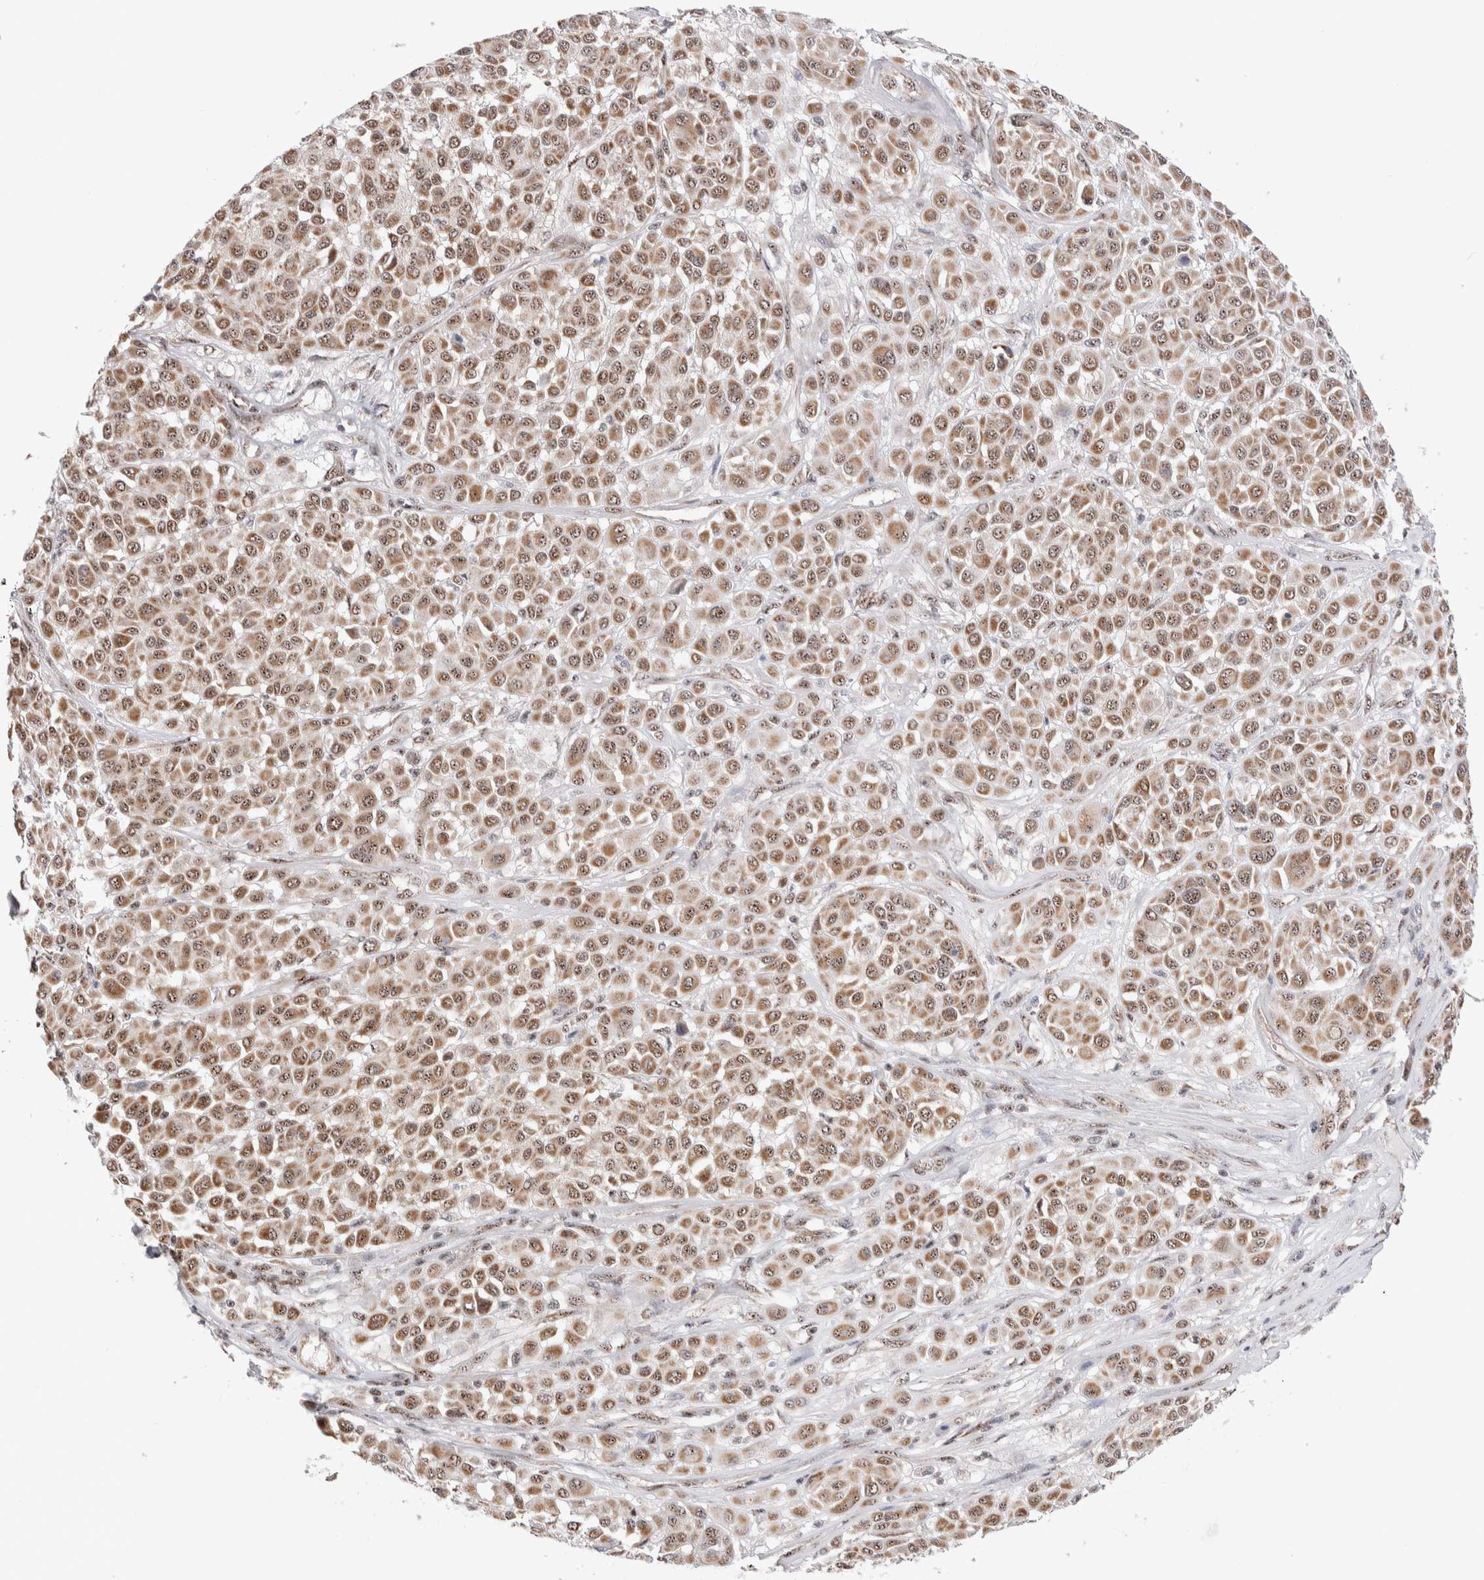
{"staining": {"intensity": "moderate", "quantity": ">75%", "location": "cytoplasmic/membranous,nuclear"}, "tissue": "melanoma", "cell_type": "Tumor cells", "image_type": "cancer", "snomed": [{"axis": "morphology", "description": "Malignant melanoma, Metastatic site"}, {"axis": "topography", "description": "Soft tissue"}], "caption": "Immunohistochemical staining of human malignant melanoma (metastatic site) reveals moderate cytoplasmic/membranous and nuclear protein expression in about >75% of tumor cells.", "gene": "ZNF695", "patient": {"sex": "male", "age": 41}}